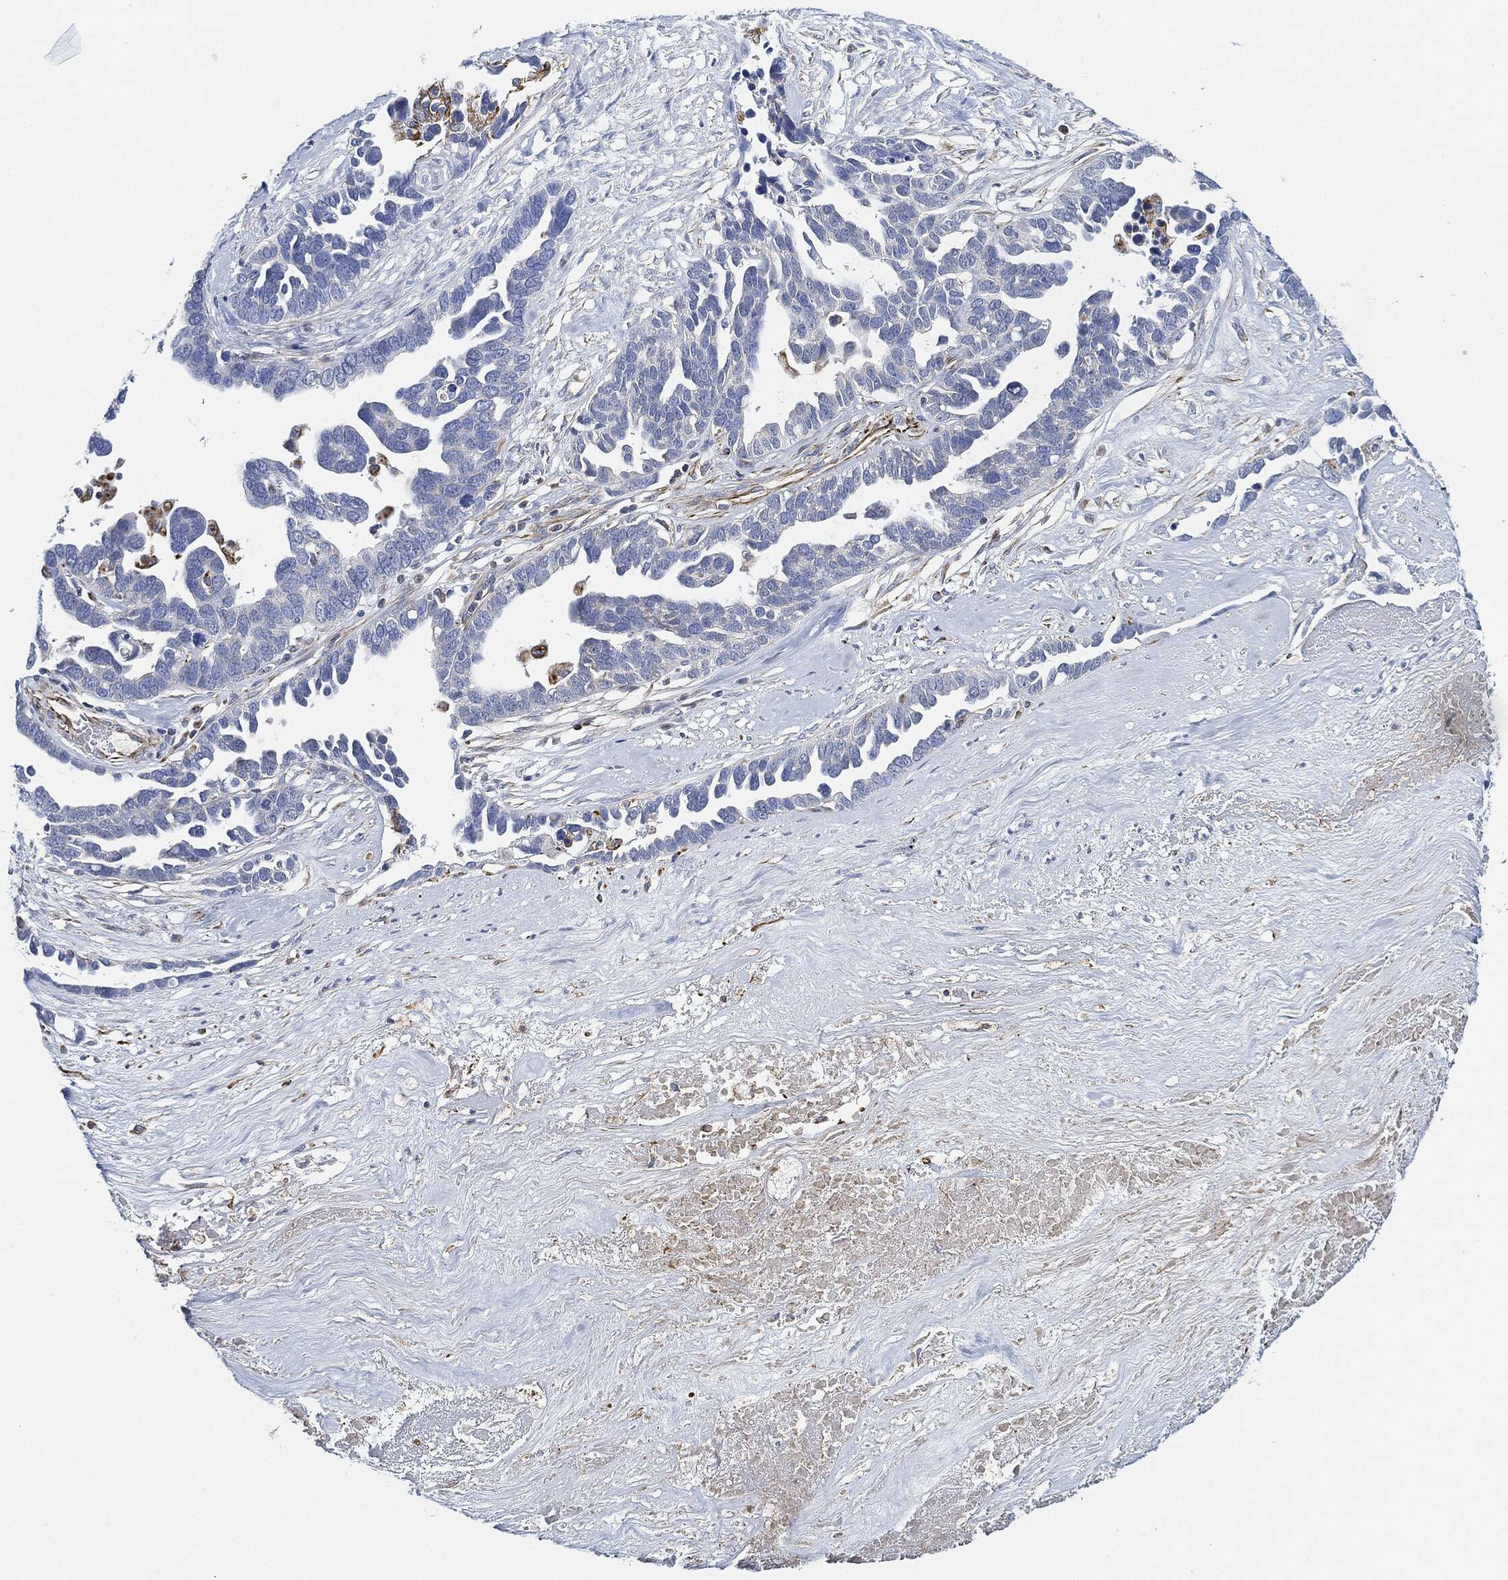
{"staining": {"intensity": "negative", "quantity": "none", "location": "none"}, "tissue": "ovarian cancer", "cell_type": "Tumor cells", "image_type": "cancer", "snomed": [{"axis": "morphology", "description": "Cystadenocarcinoma, serous, NOS"}, {"axis": "topography", "description": "Ovary"}], "caption": "High magnification brightfield microscopy of ovarian cancer (serous cystadenocarcinoma) stained with DAB (3,3'-diaminobenzidine) (brown) and counterstained with hematoxylin (blue): tumor cells show no significant expression.", "gene": "THSD1", "patient": {"sex": "female", "age": 54}}